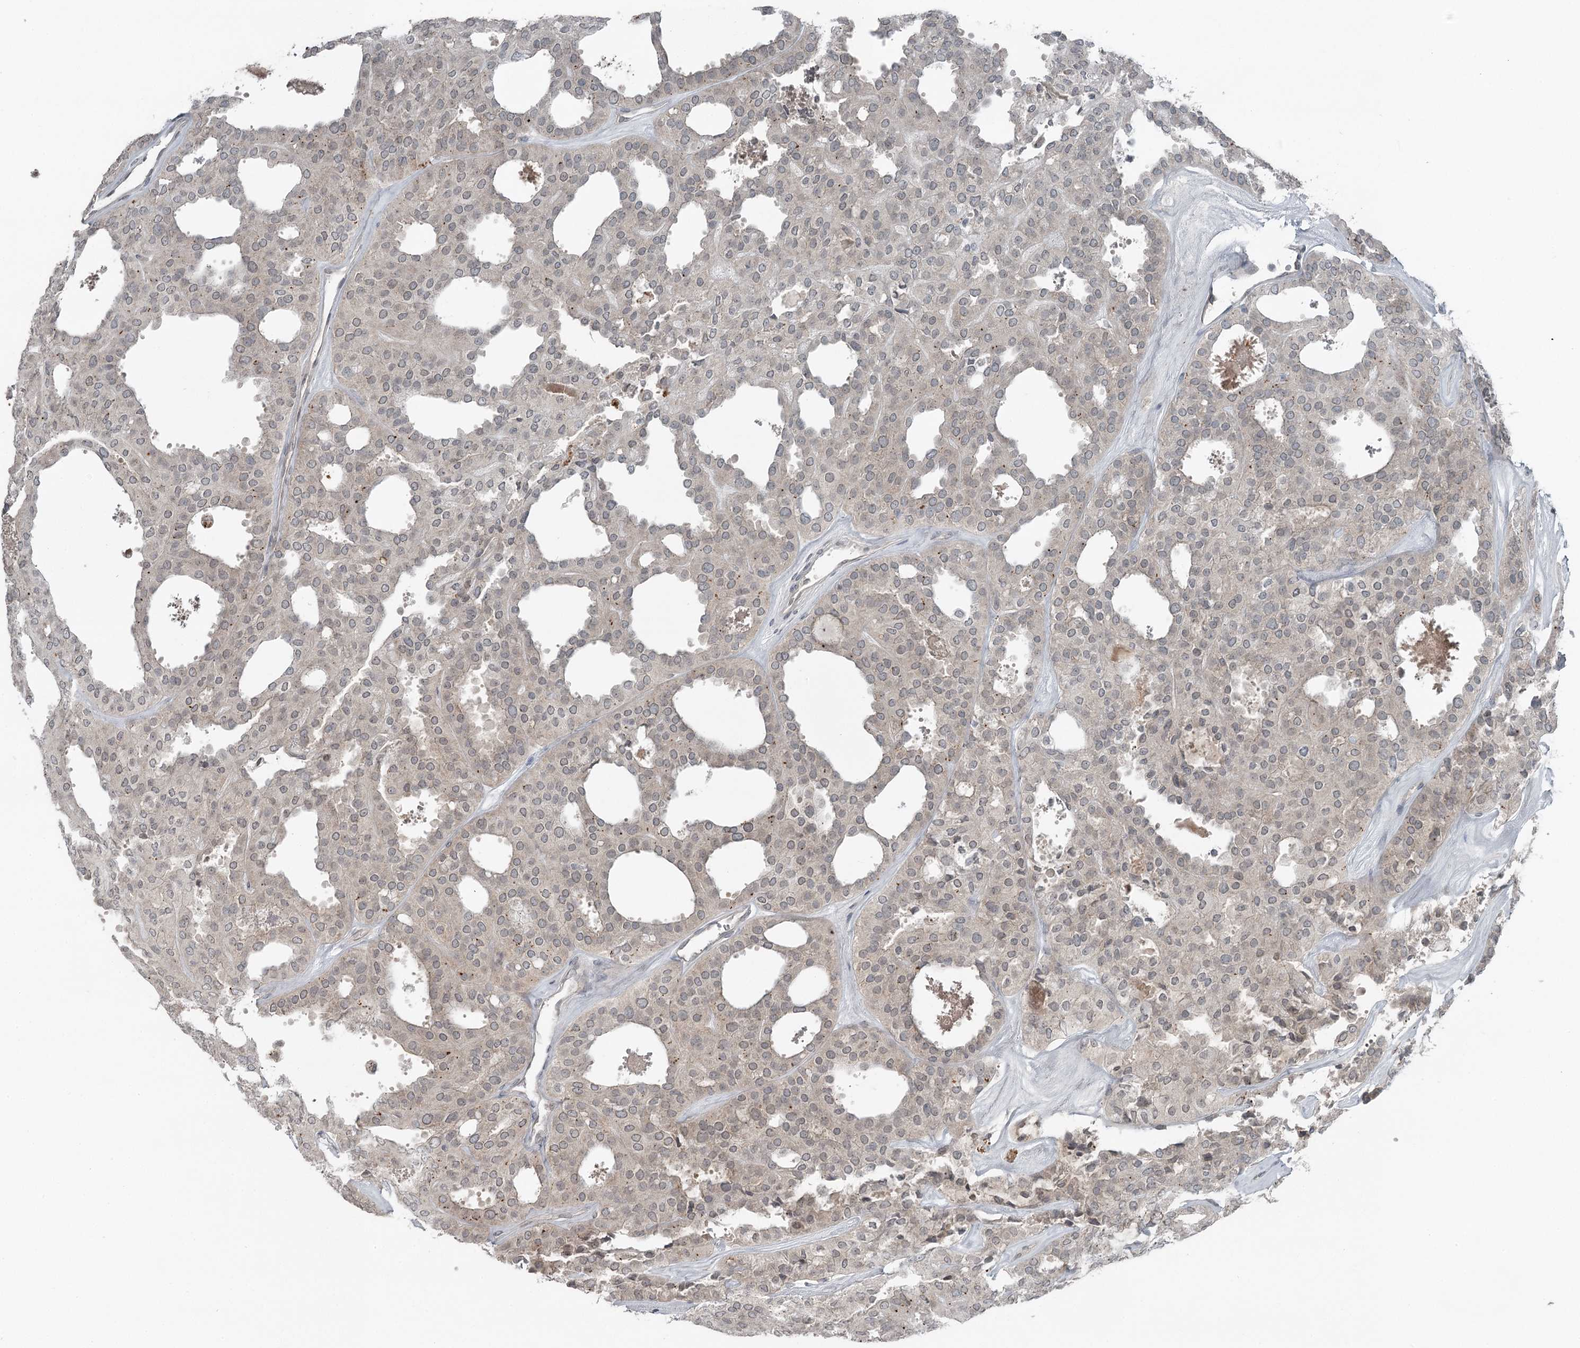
{"staining": {"intensity": "negative", "quantity": "none", "location": "none"}, "tissue": "thyroid cancer", "cell_type": "Tumor cells", "image_type": "cancer", "snomed": [{"axis": "morphology", "description": "Follicular adenoma carcinoma, NOS"}, {"axis": "topography", "description": "Thyroid gland"}], "caption": "A high-resolution histopathology image shows IHC staining of thyroid cancer, which reveals no significant staining in tumor cells.", "gene": "SLC39A8", "patient": {"sex": "male", "age": 75}}